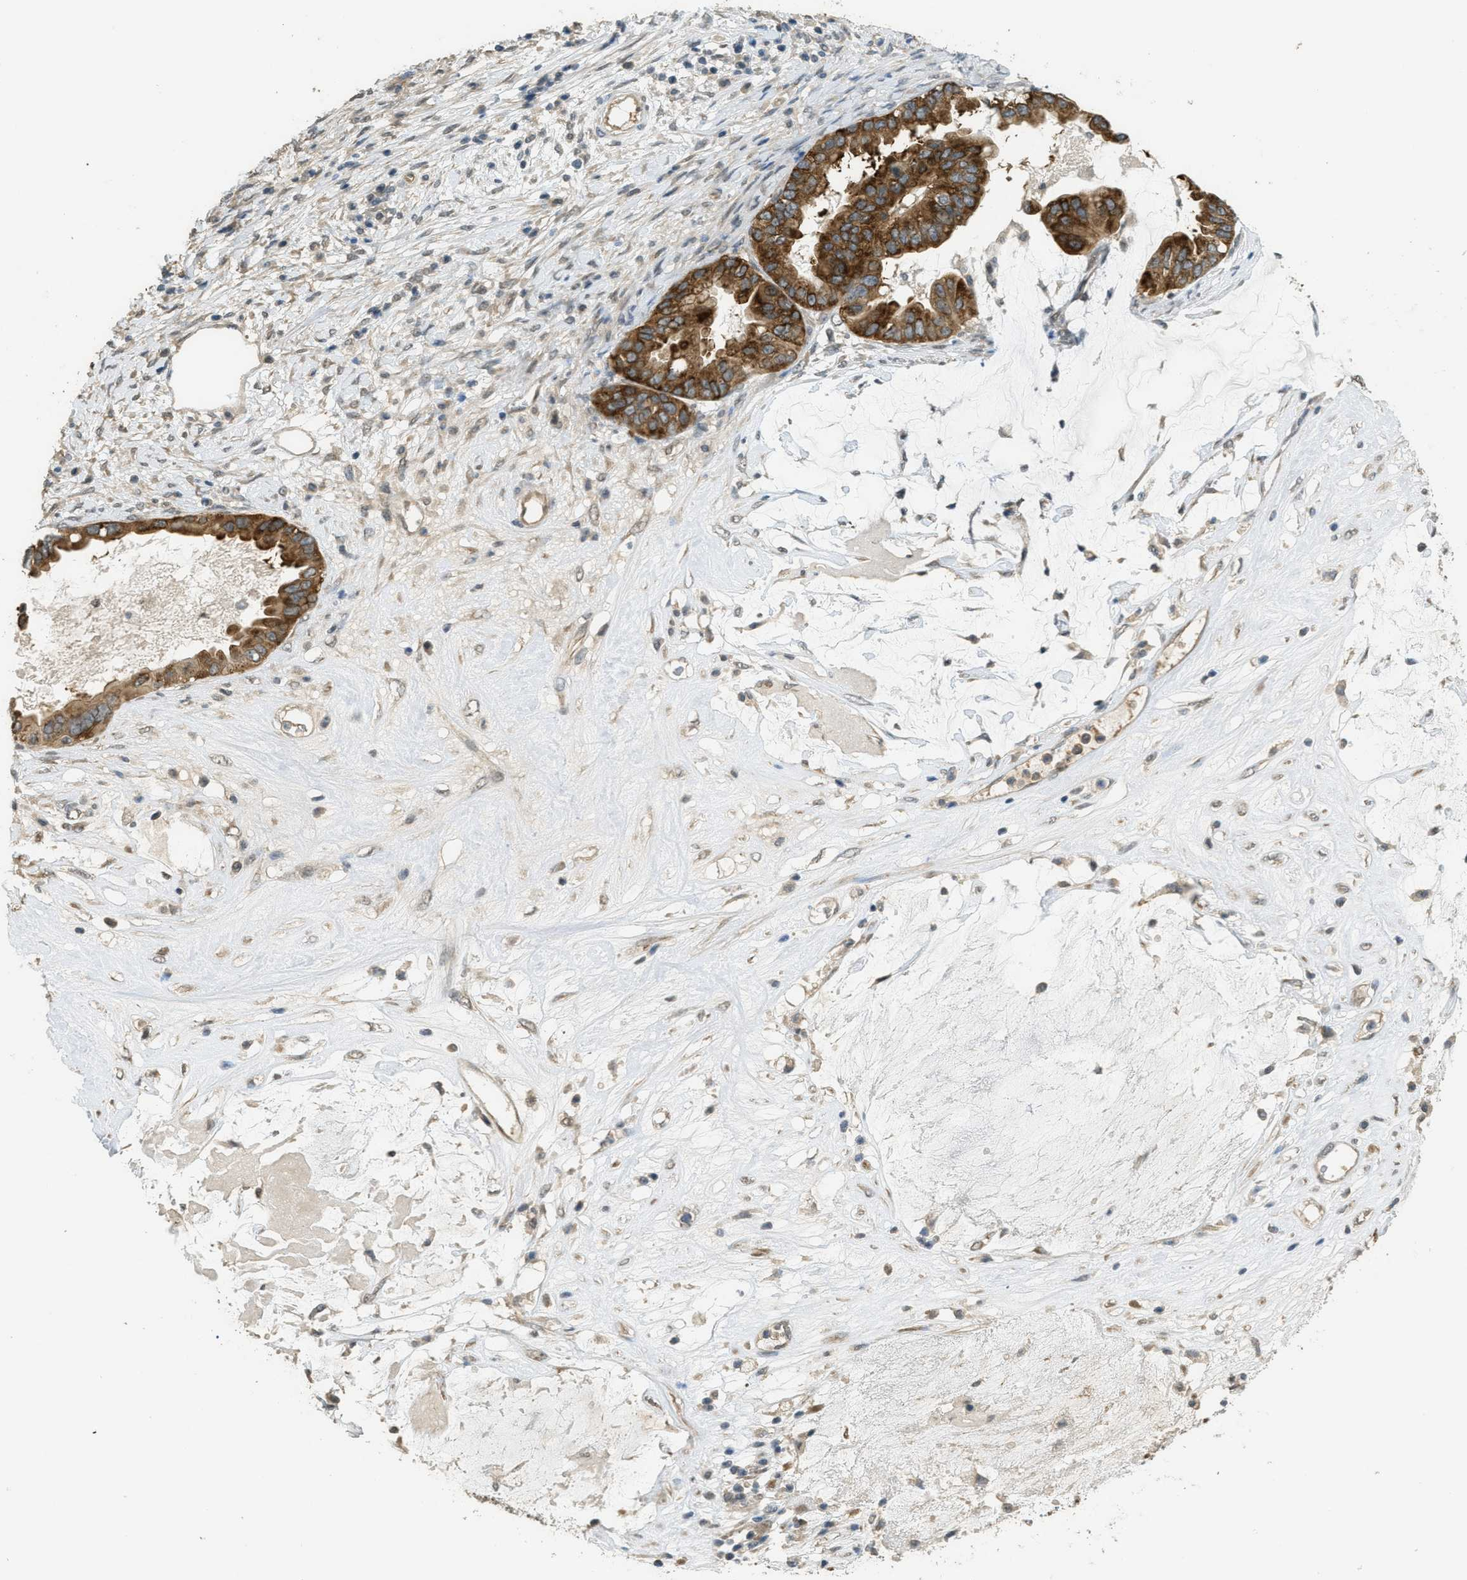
{"staining": {"intensity": "strong", "quantity": ">75%", "location": "cytoplasmic/membranous"}, "tissue": "ovarian cancer", "cell_type": "Tumor cells", "image_type": "cancer", "snomed": [{"axis": "morphology", "description": "Cystadenocarcinoma, mucinous, NOS"}, {"axis": "topography", "description": "Ovary"}], "caption": "An image of mucinous cystadenocarcinoma (ovarian) stained for a protein demonstrates strong cytoplasmic/membranous brown staining in tumor cells.", "gene": "IGF2BP2", "patient": {"sex": "female", "age": 80}}